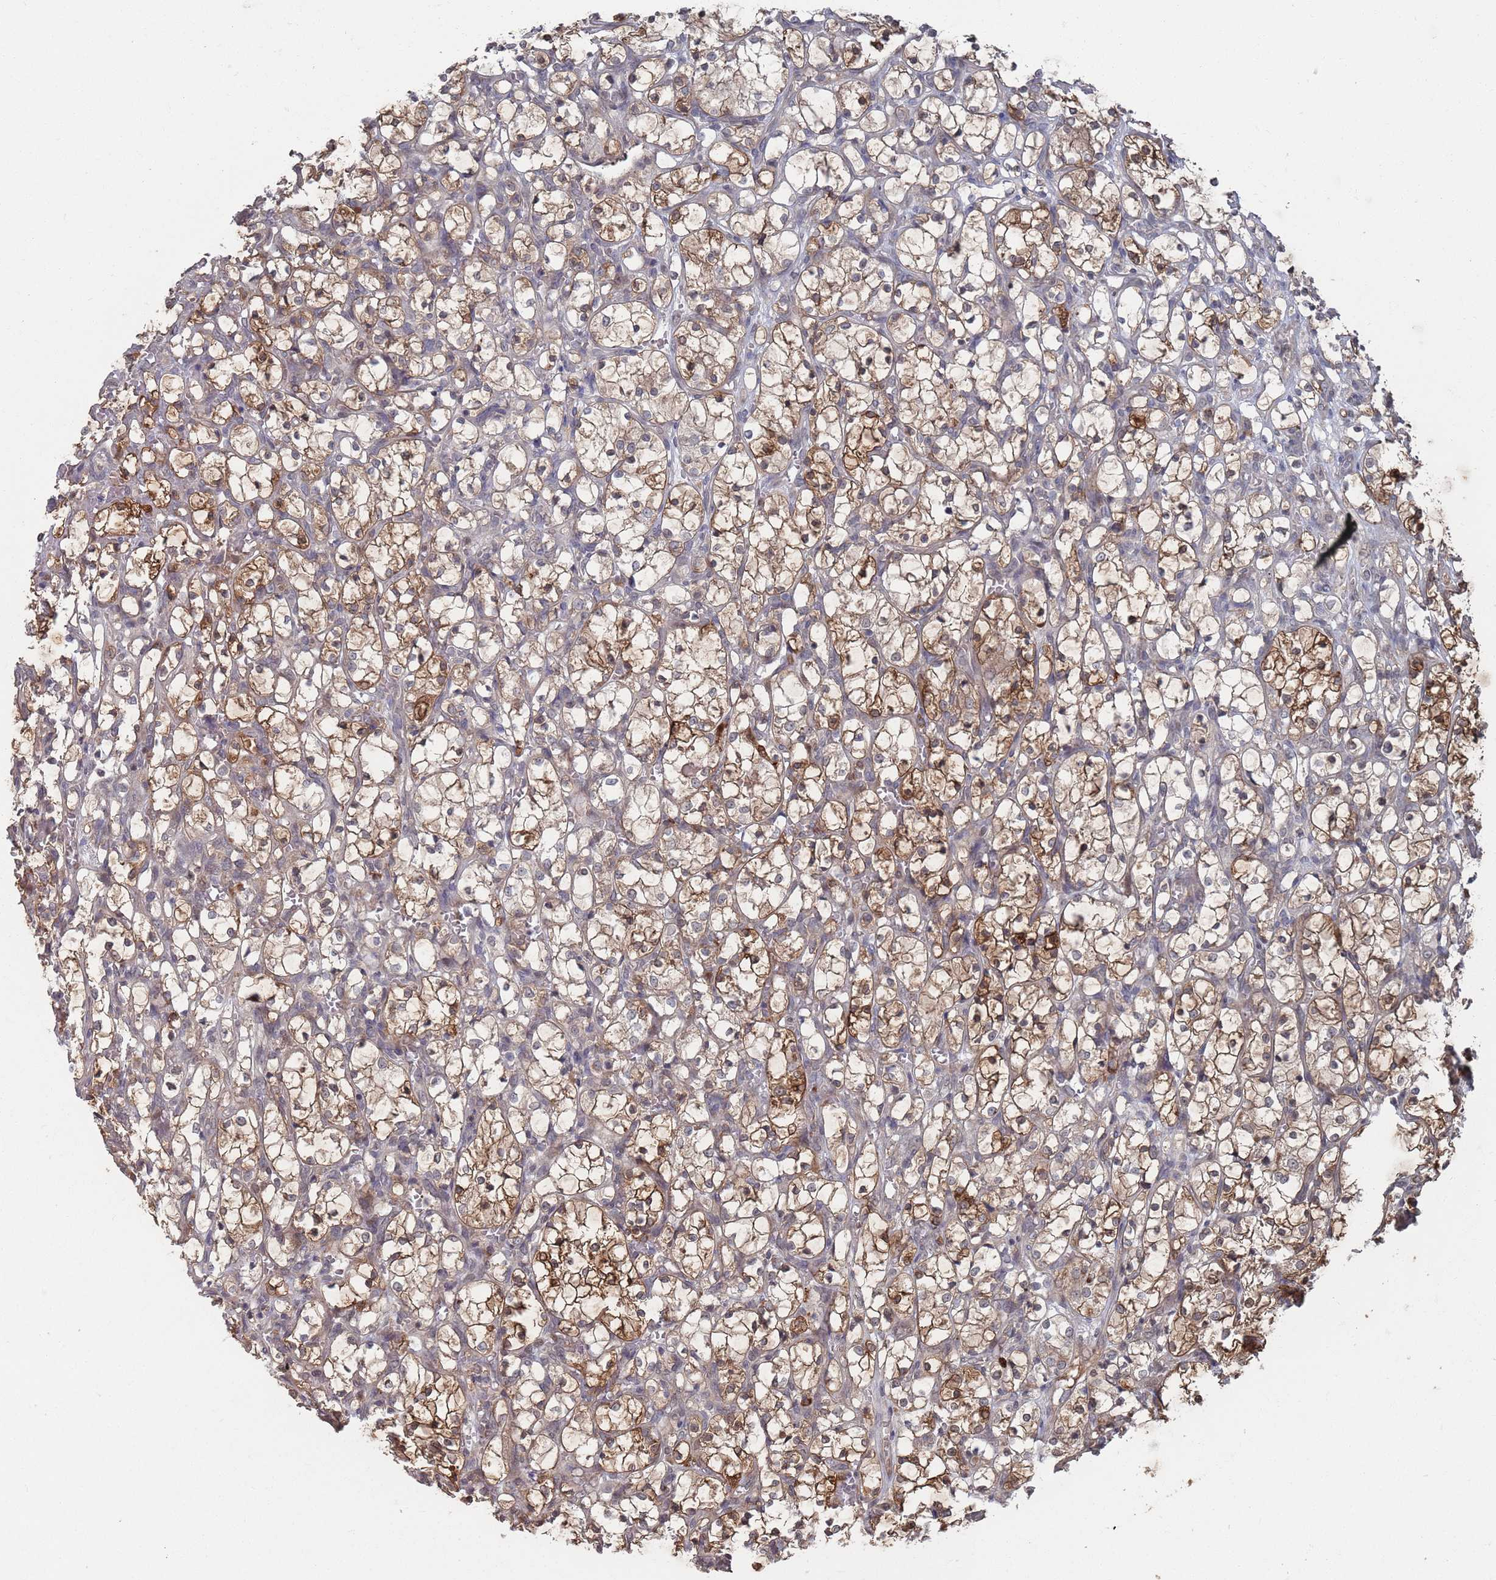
{"staining": {"intensity": "strong", "quantity": "25%-75%", "location": "cytoplasmic/membranous"}, "tissue": "renal cancer", "cell_type": "Tumor cells", "image_type": "cancer", "snomed": [{"axis": "morphology", "description": "Adenocarcinoma, NOS"}, {"axis": "topography", "description": "Kidney"}], "caption": "A micrograph showing strong cytoplasmic/membranous positivity in about 25%-75% of tumor cells in renal cancer (adenocarcinoma), as visualized by brown immunohistochemical staining.", "gene": "DGKD", "patient": {"sex": "female", "age": 69}}